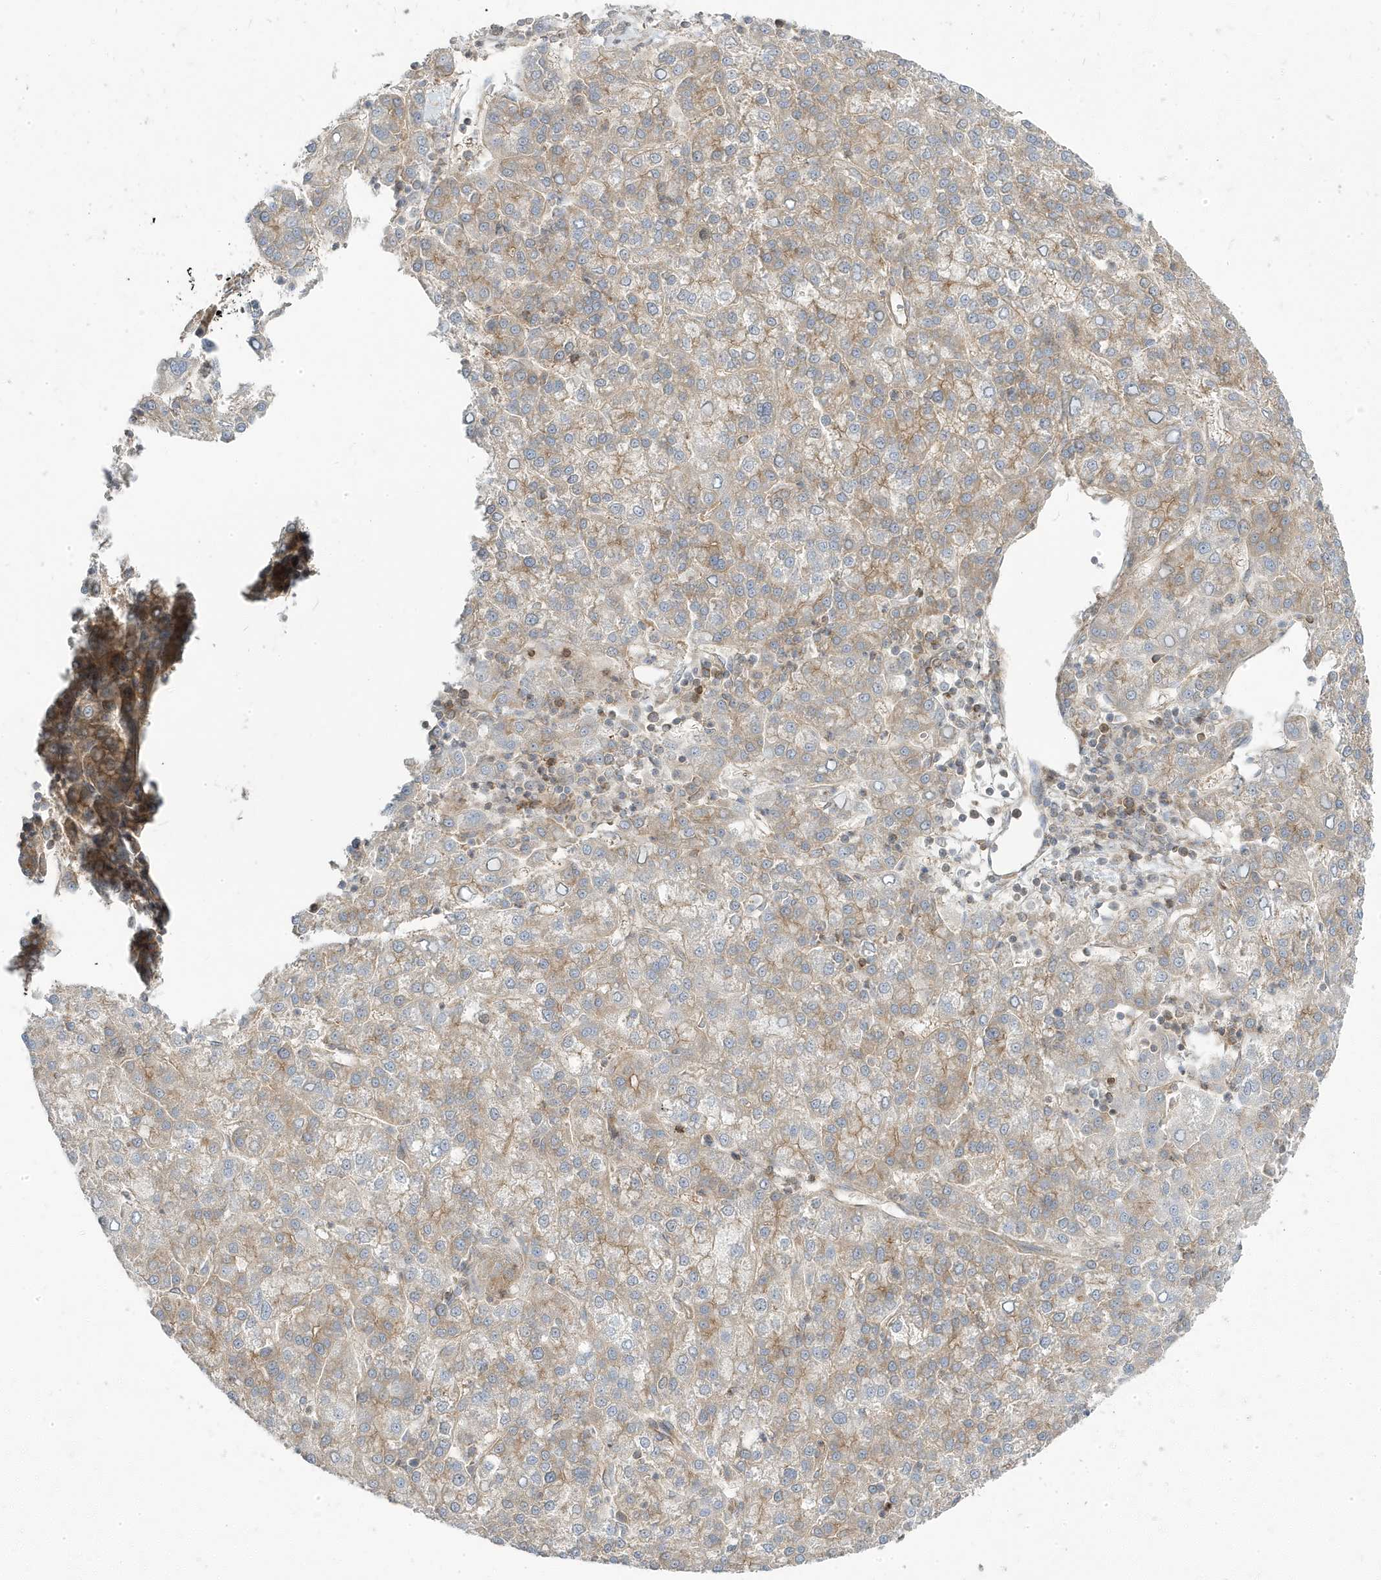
{"staining": {"intensity": "weak", "quantity": "<25%", "location": "cytoplasmic/membranous"}, "tissue": "liver cancer", "cell_type": "Tumor cells", "image_type": "cancer", "snomed": [{"axis": "morphology", "description": "Carcinoma, Hepatocellular, NOS"}, {"axis": "topography", "description": "Liver"}], "caption": "Protein analysis of hepatocellular carcinoma (liver) exhibits no significant staining in tumor cells. (DAB immunohistochemistry (IHC) visualized using brightfield microscopy, high magnification).", "gene": "STAM", "patient": {"sex": "female", "age": 58}}